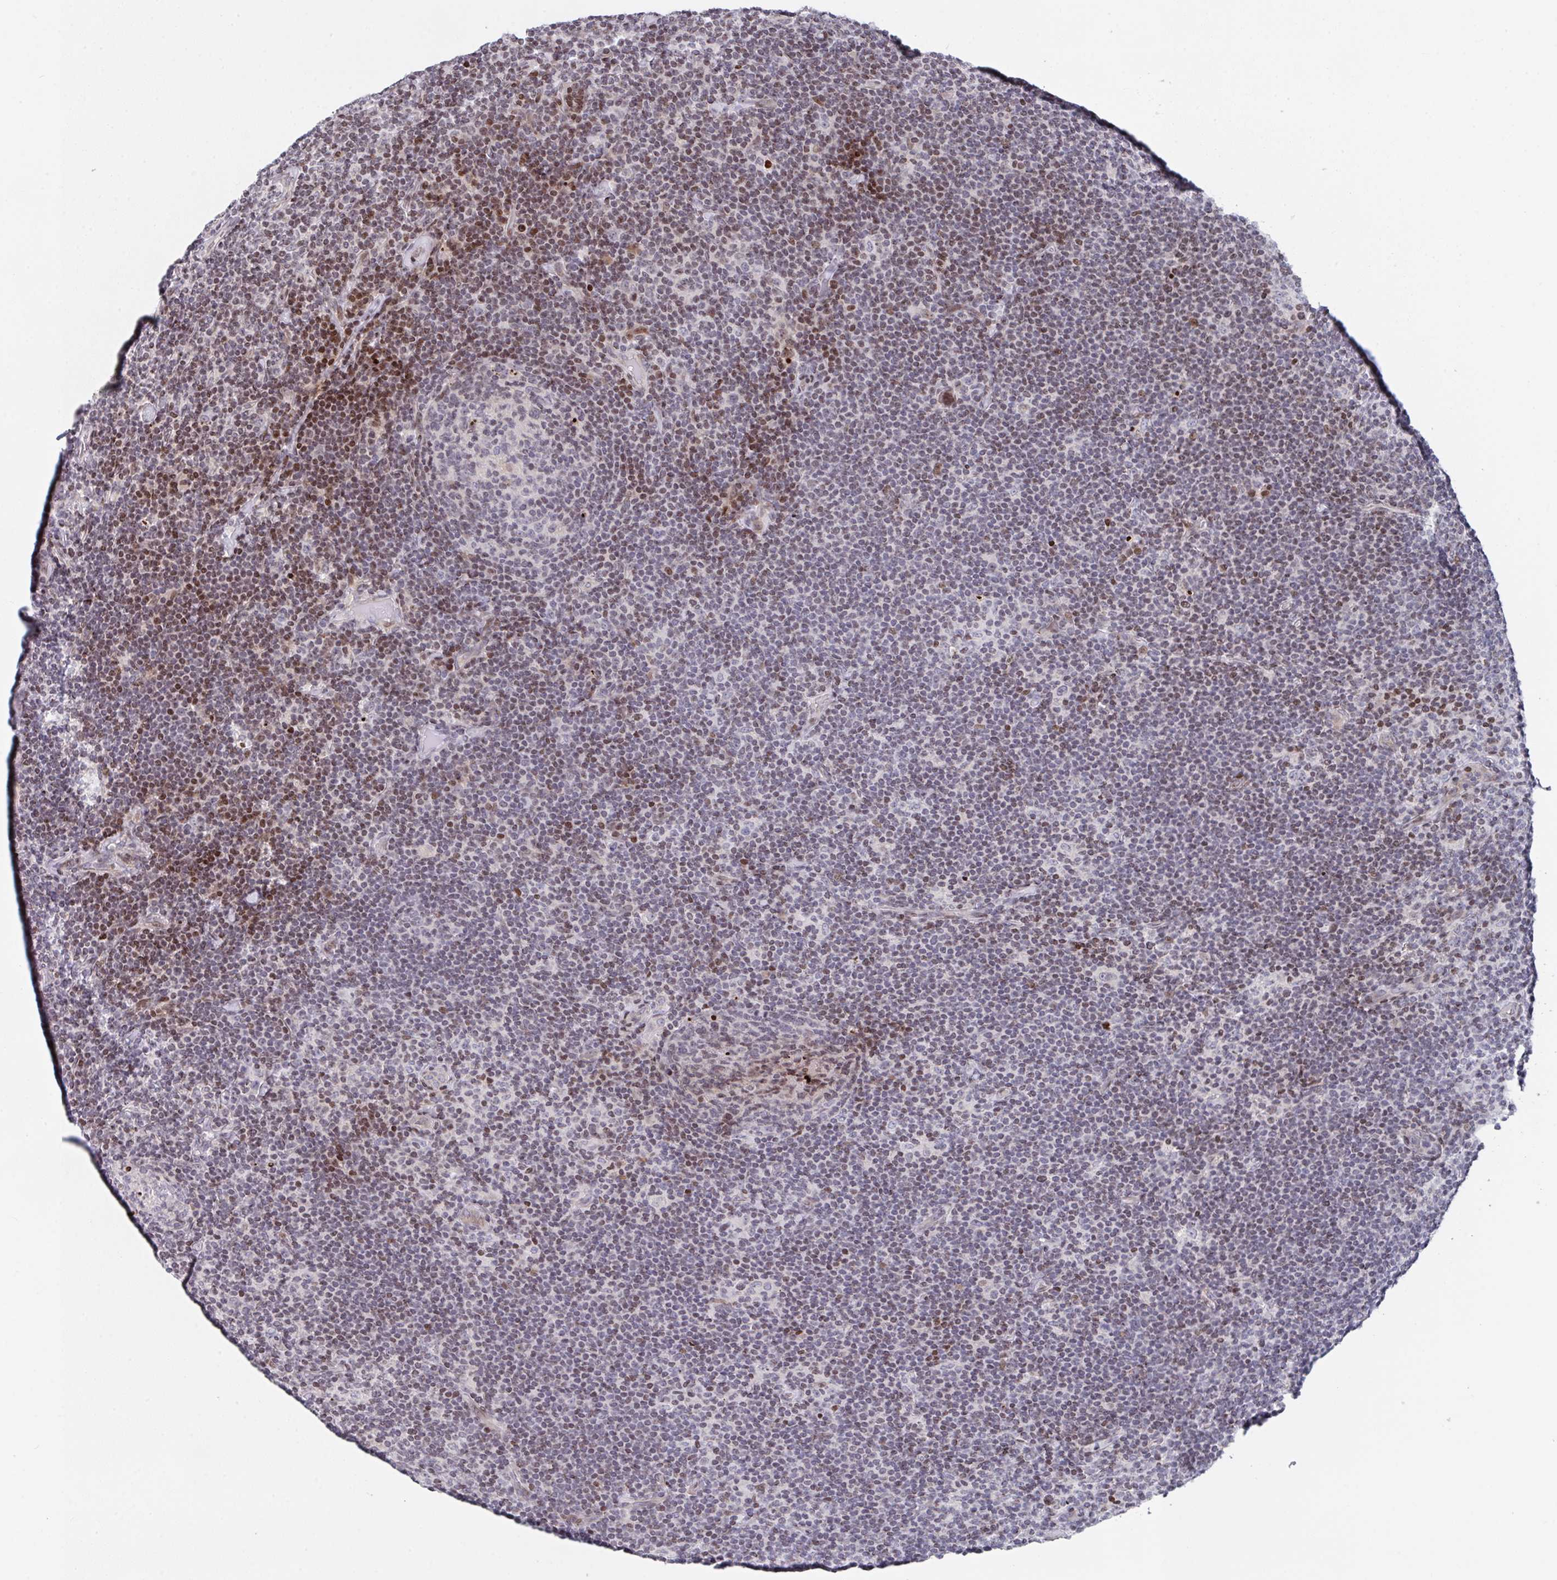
{"staining": {"intensity": "moderate", "quantity": "<25%", "location": "nuclear"}, "tissue": "lymphoma", "cell_type": "Tumor cells", "image_type": "cancer", "snomed": [{"axis": "morphology", "description": "Hodgkin's disease, NOS"}, {"axis": "topography", "description": "Lymph node"}], "caption": "Immunohistochemistry (IHC) staining of Hodgkin's disease, which demonstrates low levels of moderate nuclear expression in about <25% of tumor cells indicating moderate nuclear protein positivity. The staining was performed using DAB (brown) for protein detection and nuclei were counterstained in hematoxylin (blue).", "gene": "PCDHB8", "patient": {"sex": "female", "age": 57}}